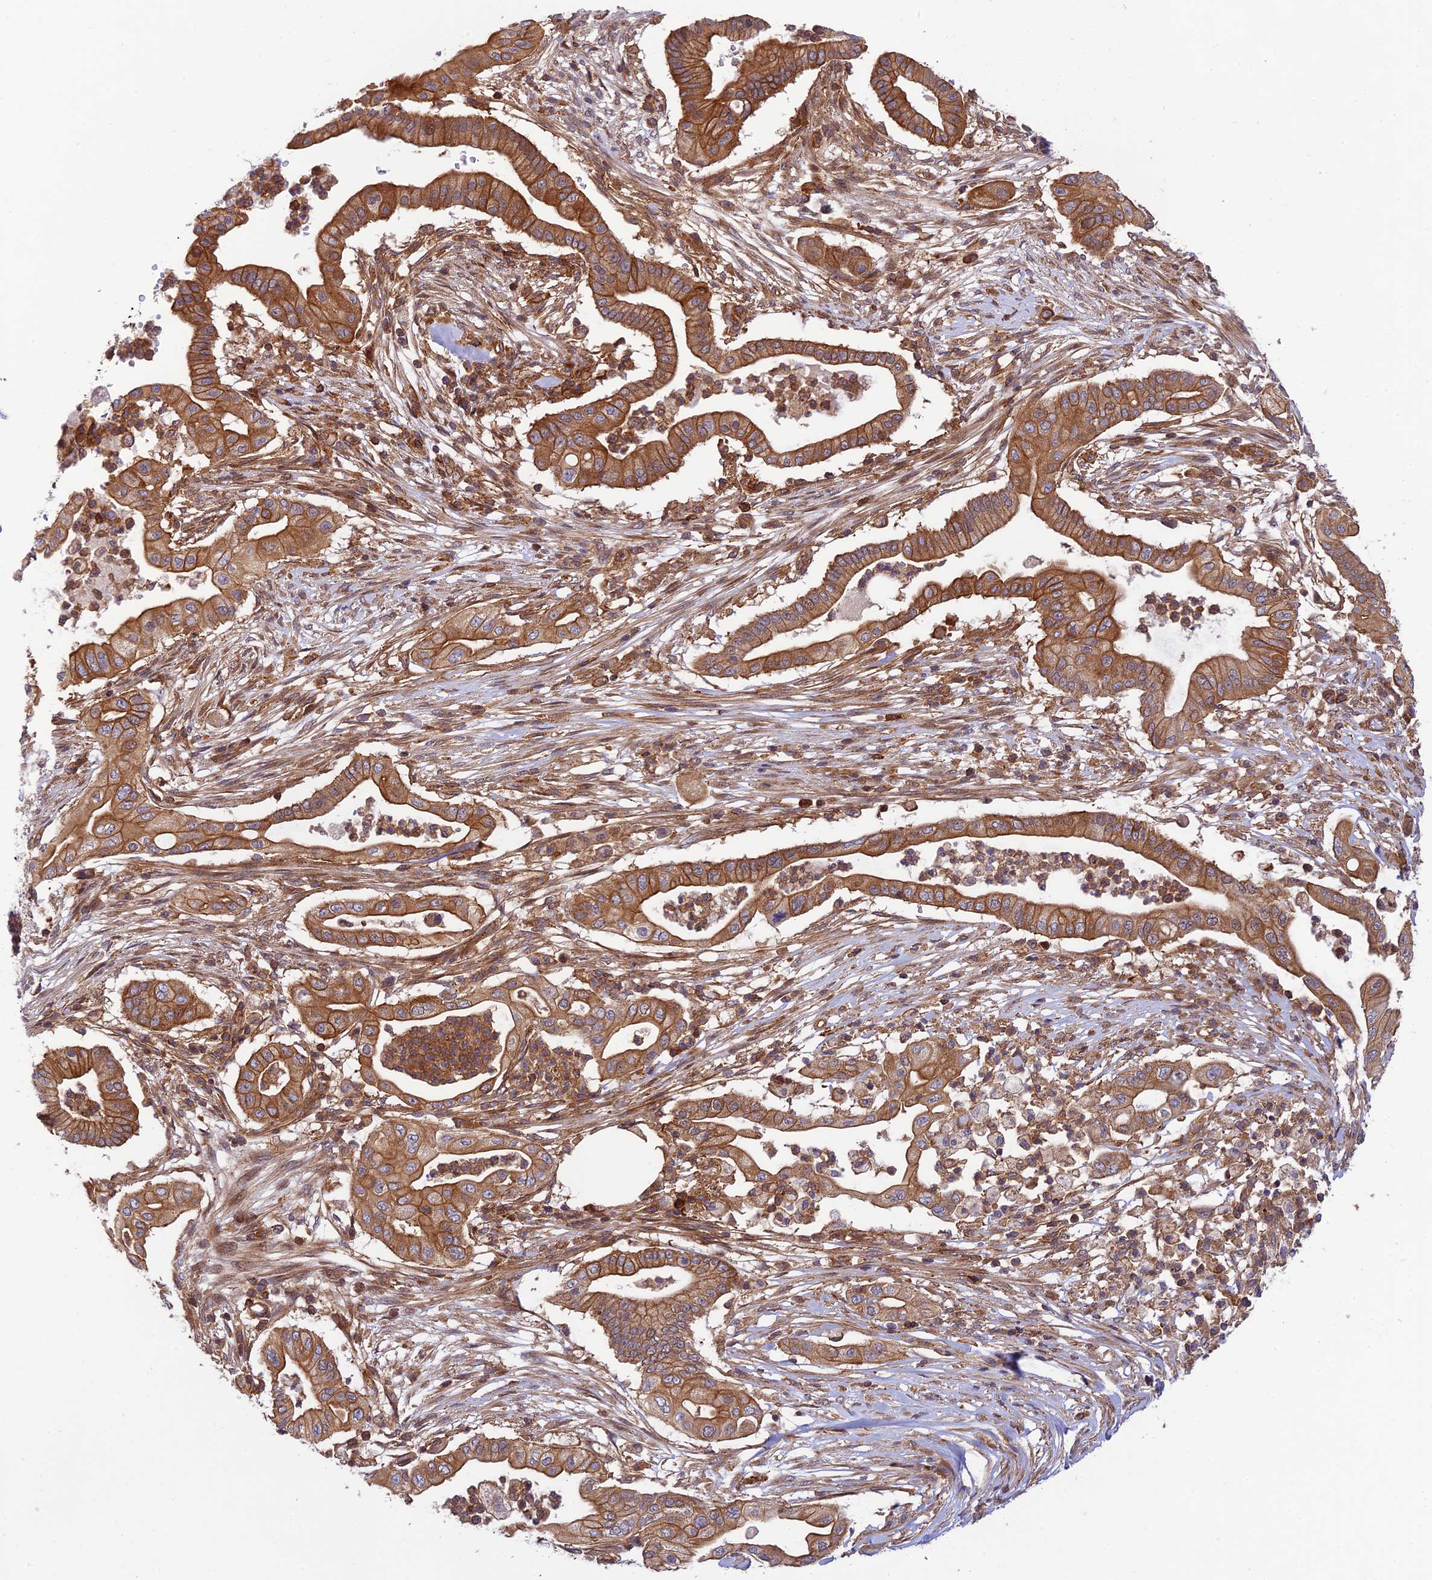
{"staining": {"intensity": "strong", "quantity": ">75%", "location": "cytoplasmic/membranous"}, "tissue": "pancreatic cancer", "cell_type": "Tumor cells", "image_type": "cancer", "snomed": [{"axis": "morphology", "description": "Adenocarcinoma, NOS"}, {"axis": "topography", "description": "Pancreas"}], "caption": "An IHC image of tumor tissue is shown. Protein staining in brown shows strong cytoplasmic/membranous positivity in pancreatic adenocarcinoma within tumor cells.", "gene": "EVI5L", "patient": {"sex": "male", "age": 68}}